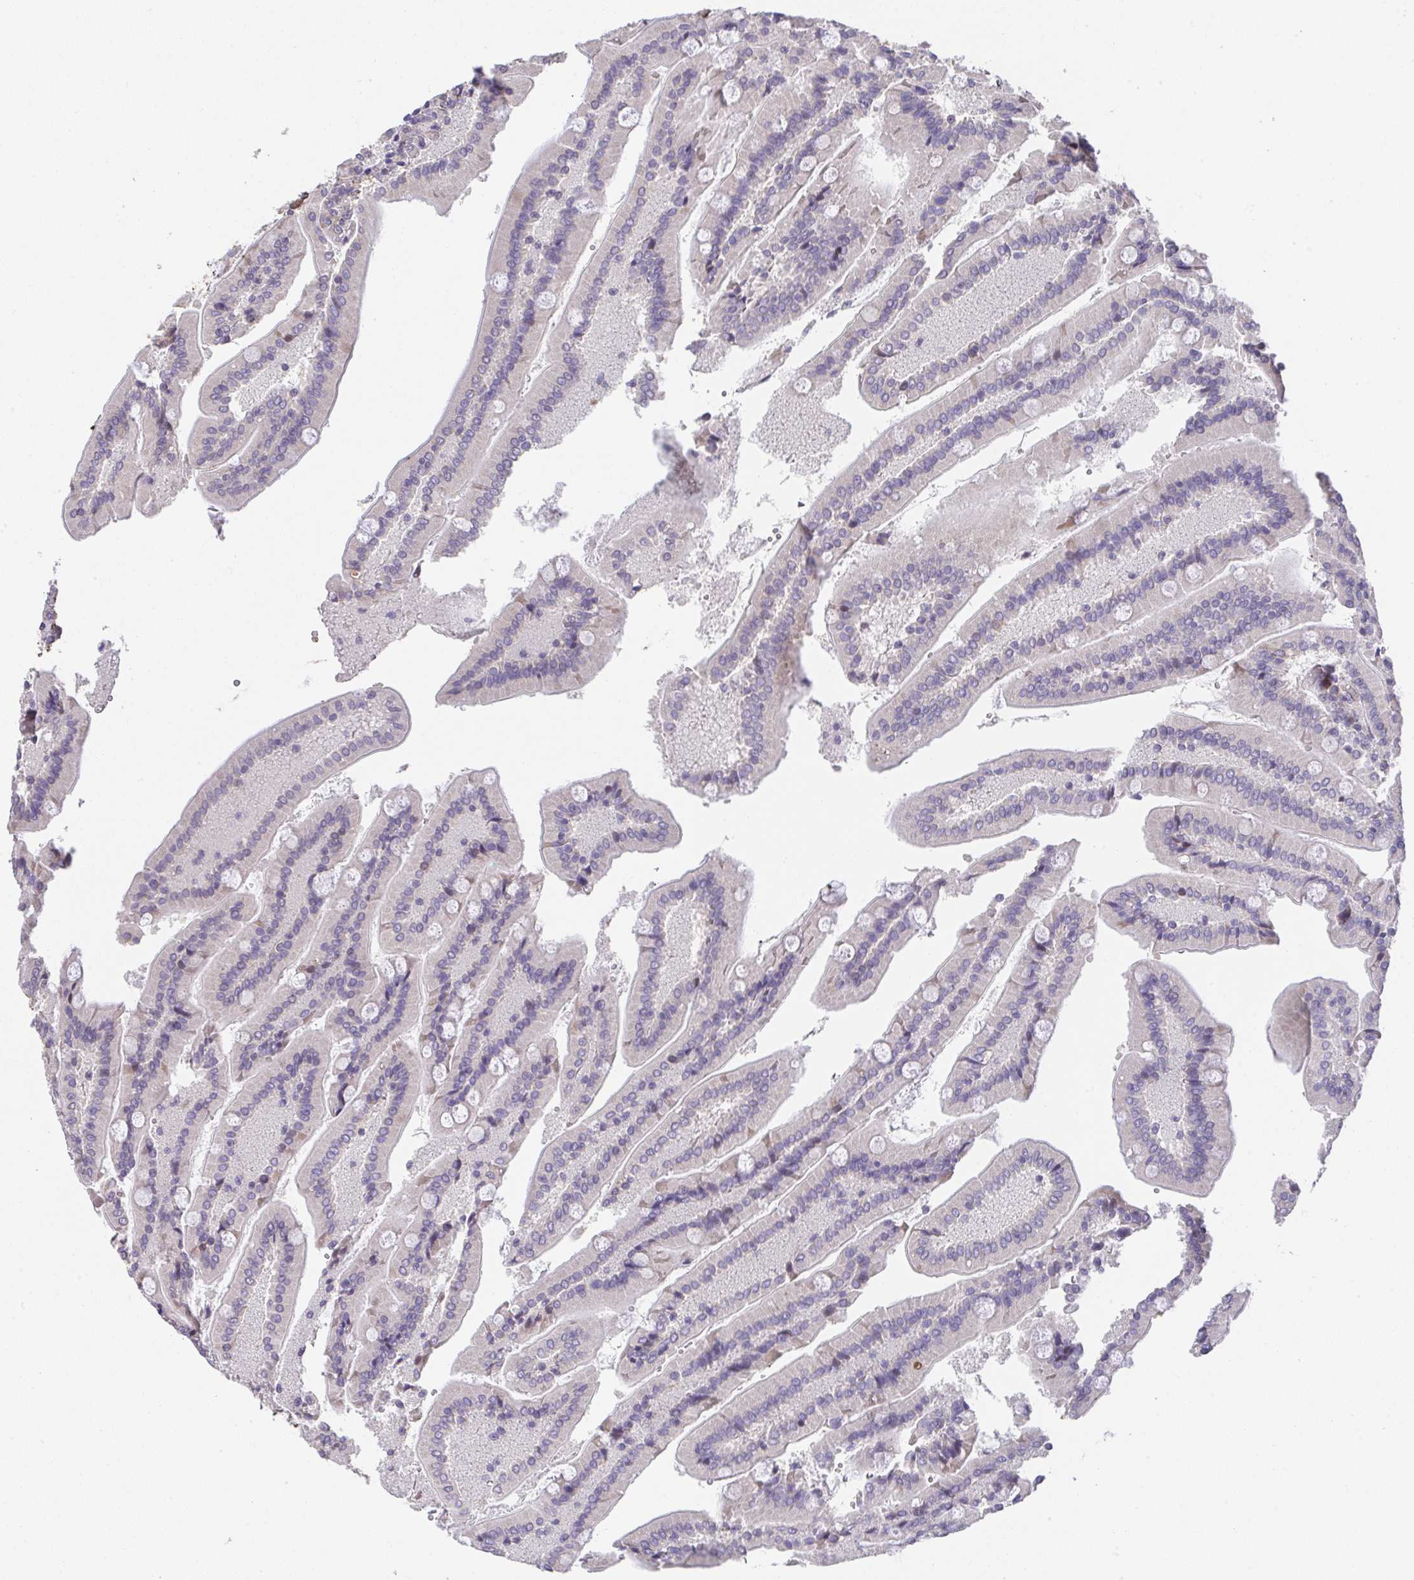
{"staining": {"intensity": "moderate", "quantity": "<25%", "location": "cytoplasmic/membranous"}, "tissue": "duodenum", "cell_type": "Glandular cells", "image_type": "normal", "snomed": [{"axis": "morphology", "description": "Normal tissue, NOS"}, {"axis": "topography", "description": "Duodenum"}], "caption": "A histopathology image of human duodenum stained for a protein demonstrates moderate cytoplasmic/membranous brown staining in glandular cells. (DAB IHC with brightfield microscopy, high magnification).", "gene": "RUNDC3B", "patient": {"sex": "female", "age": 62}}